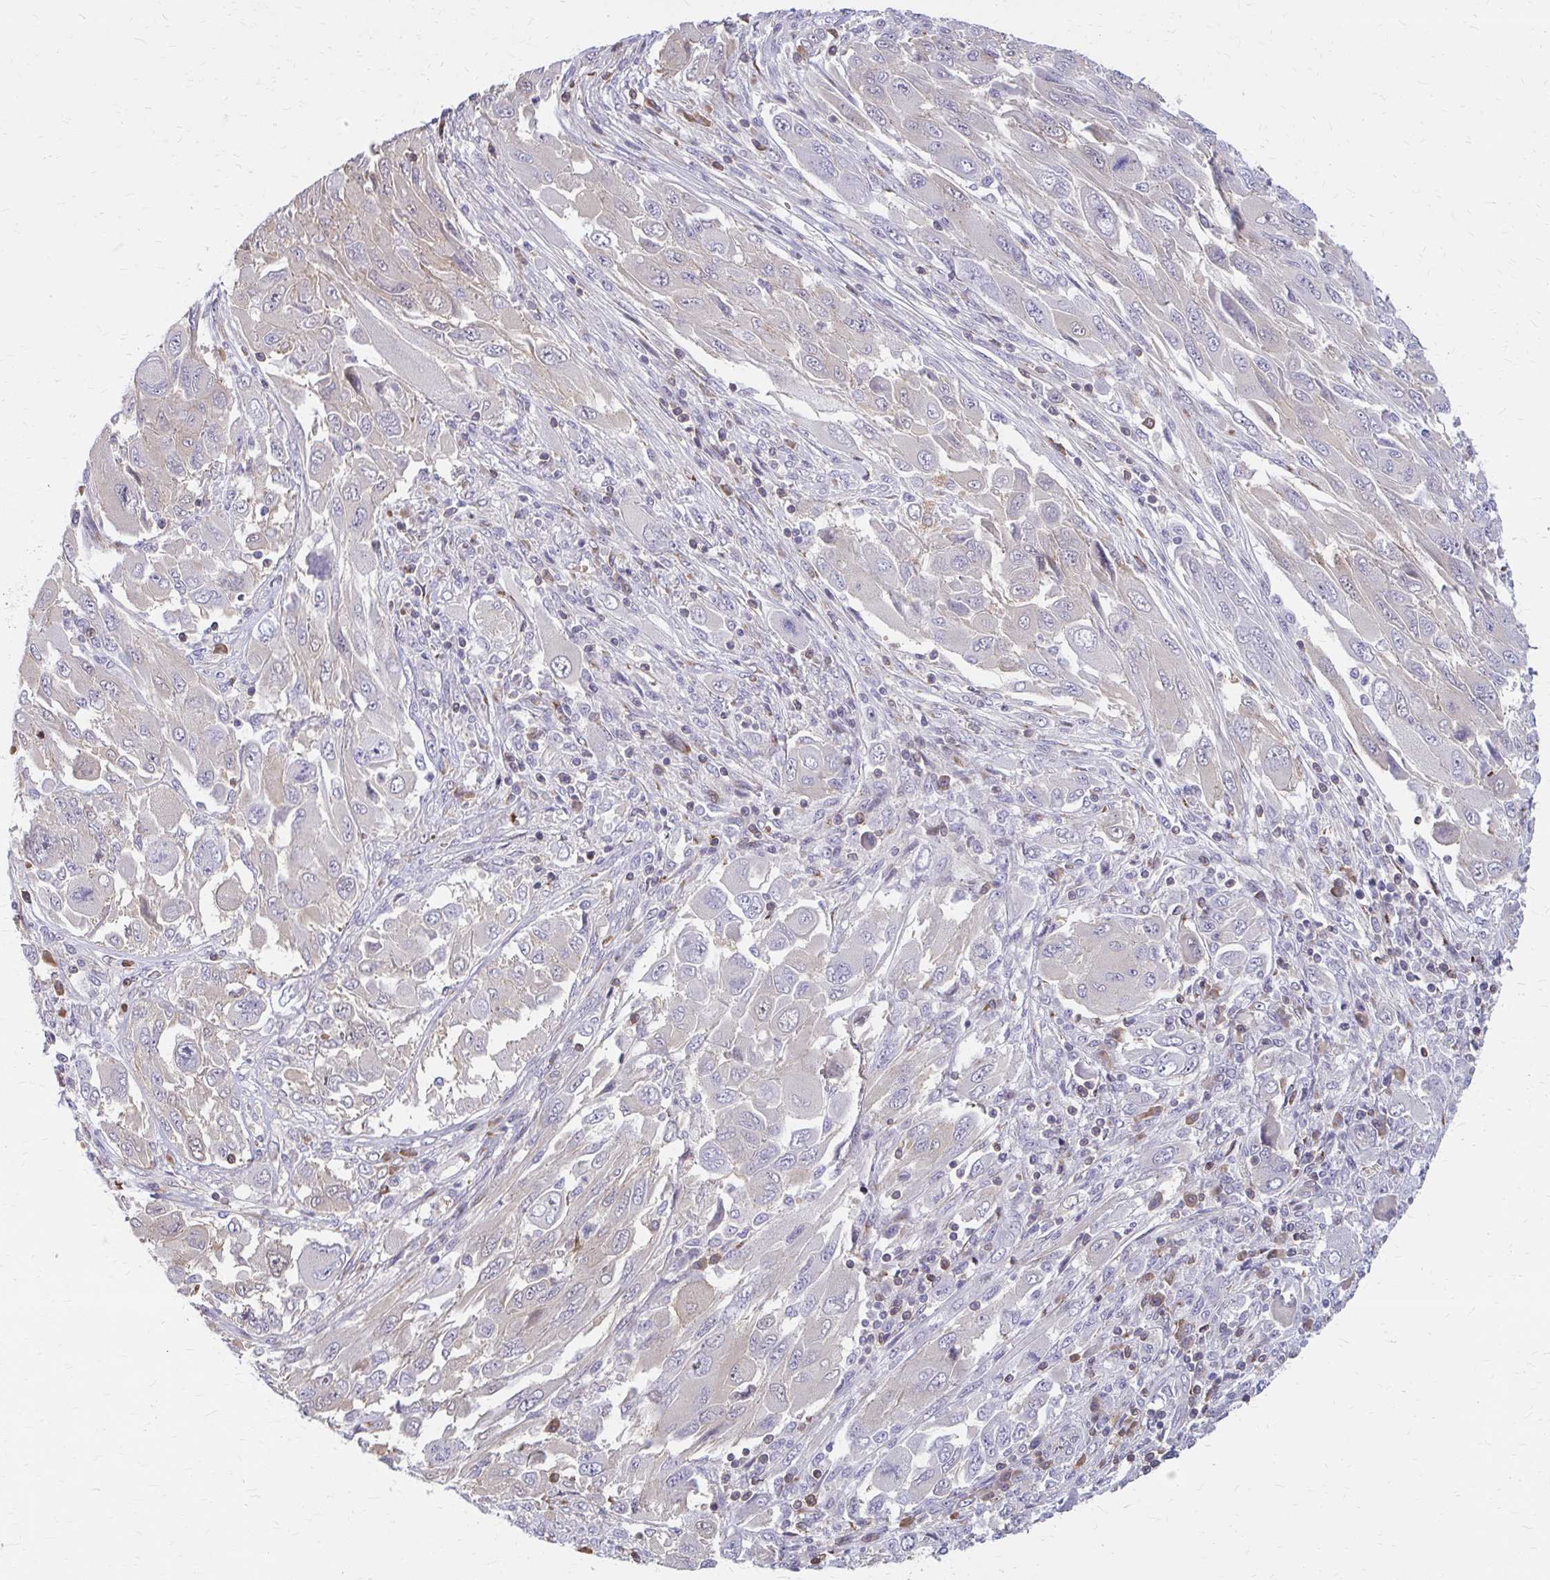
{"staining": {"intensity": "negative", "quantity": "none", "location": "none"}, "tissue": "melanoma", "cell_type": "Tumor cells", "image_type": "cancer", "snomed": [{"axis": "morphology", "description": "Malignant melanoma, NOS"}, {"axis": "topography", "description": "Skin"}], "caption": "High magnification brightfield microscopy of melanoma stained with DAB (brown) and counterstained with hematoxylin (blue): tumor cells show no significant staining.", "gene": "IFI44L", "patient": {"sex": "female", "age": 91}}